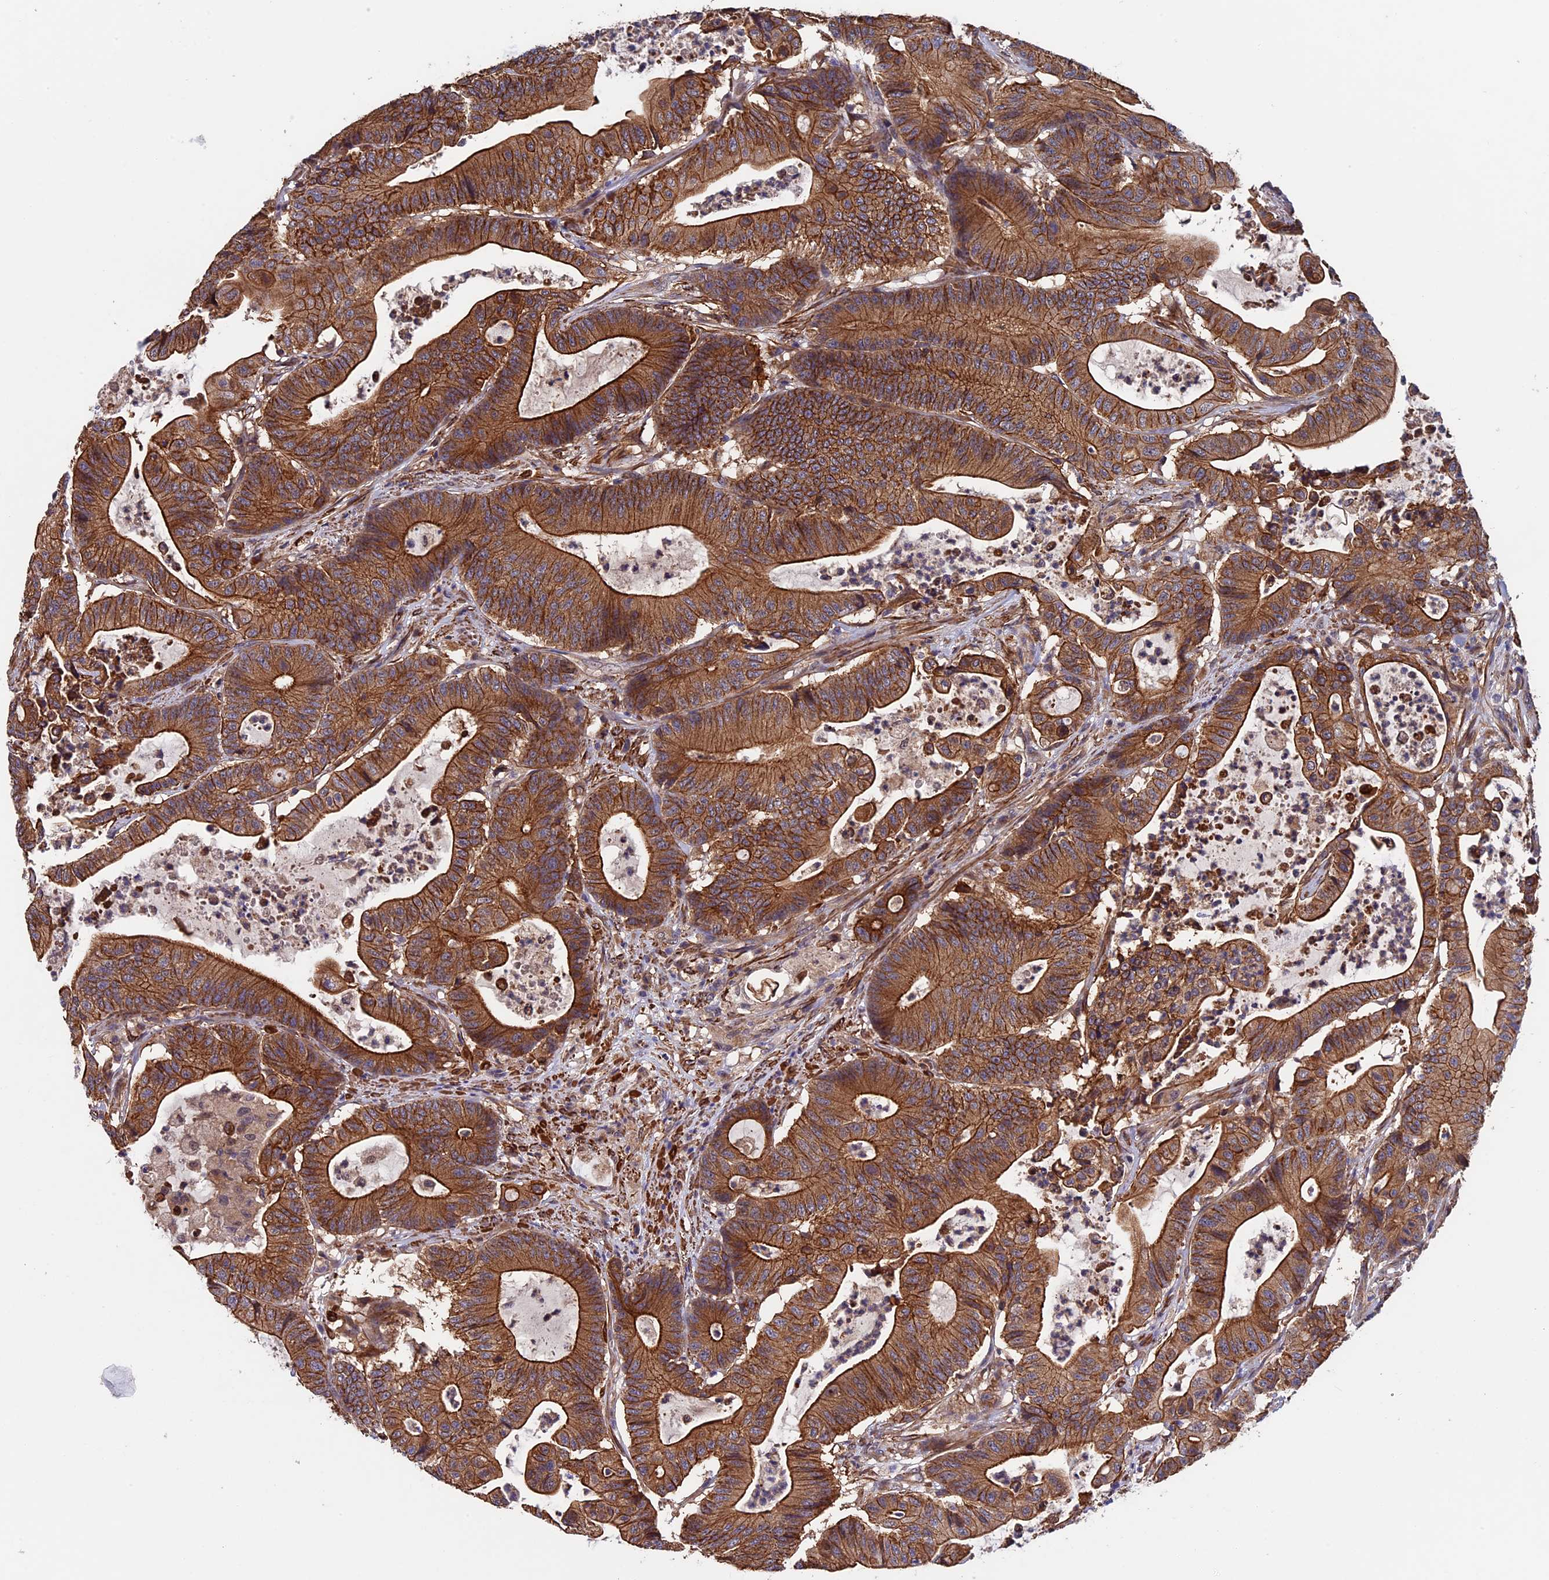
{"staining": {"intensity": "strong", "quantity": ">75%", "location": "cytoplasmic/membranous"}, "tissue": "colorectal cancer", "cell_type": "Tumor cells", "image_type": "cancer", "snomed": [{"axis": "morphology", "description": "Adenocarcinoma, NOS"}, {"axis": "topography", "description": "Colon"}], "caption": "The histopathology image shows immunohistochemical staining of colorectal cancer (adenocarcinoma). There is strong cytoplasmic/membranous expression is seen in about >75% of tumor cells.", "gene": "SLC9A5", "patient": {"sex": "female", "age": 84}}